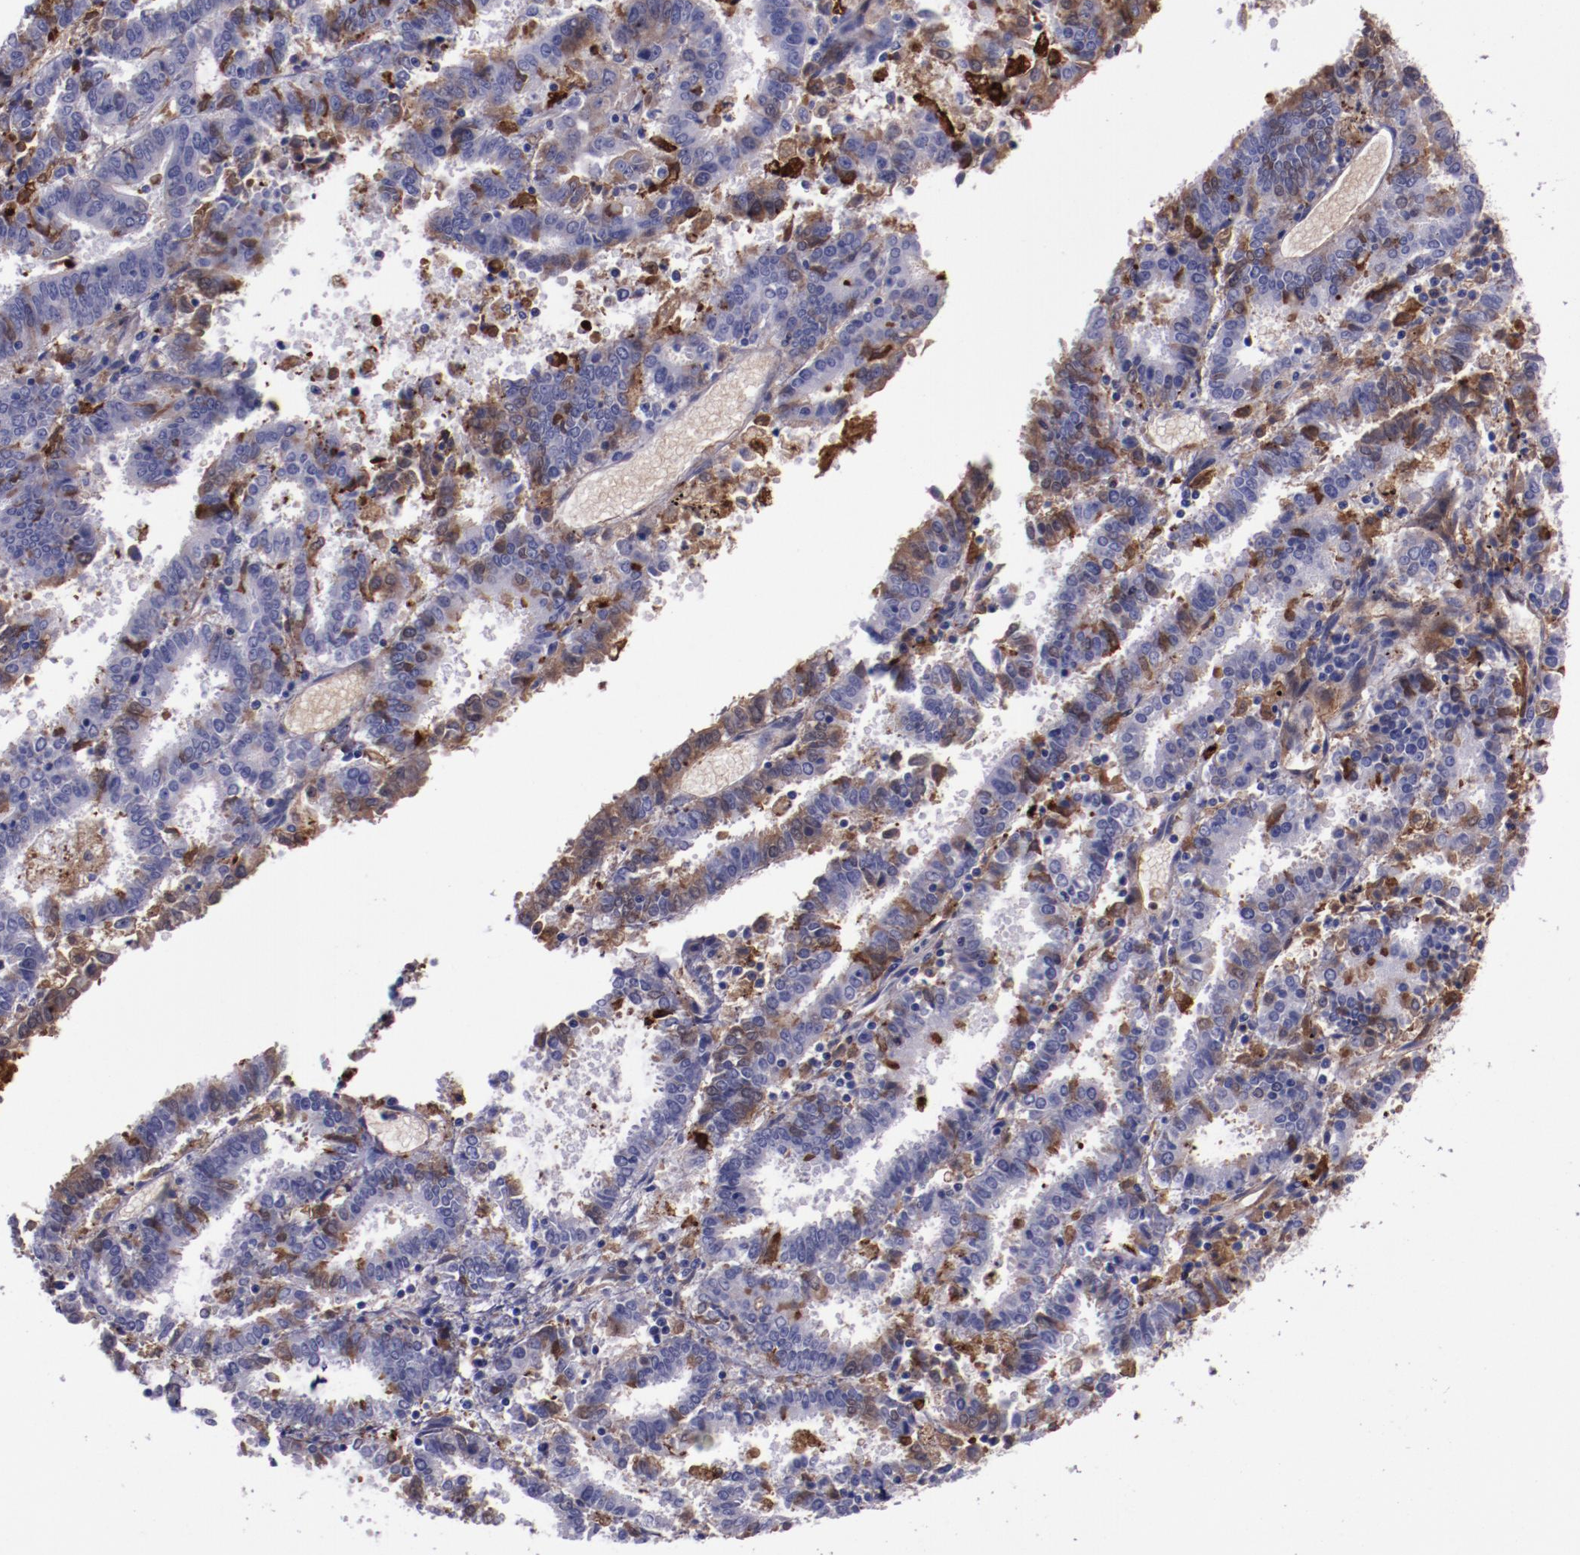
{"staining": {"intensity": "moderate", "quantity": "<25%", "location": "cytoplasmic/membranous"}, "tissue": "endometrial cancer", "cell_type": "Tumor cells", "image_type": "cancer", "snomed": [{"axis": "morphology", "description": "Adenocarcinoma, NOS"}, {"axis": "topography", "description": "Uterus"}], "caption": "There is low levels of moderate cytoplasmic/membranous staining in tumor cells of endometrial adenocarcinoma, as demonstrated by immunohistochemical staining (brown color).", "gene": "APOH", "patient": {"sex": "female", "age": 83}}